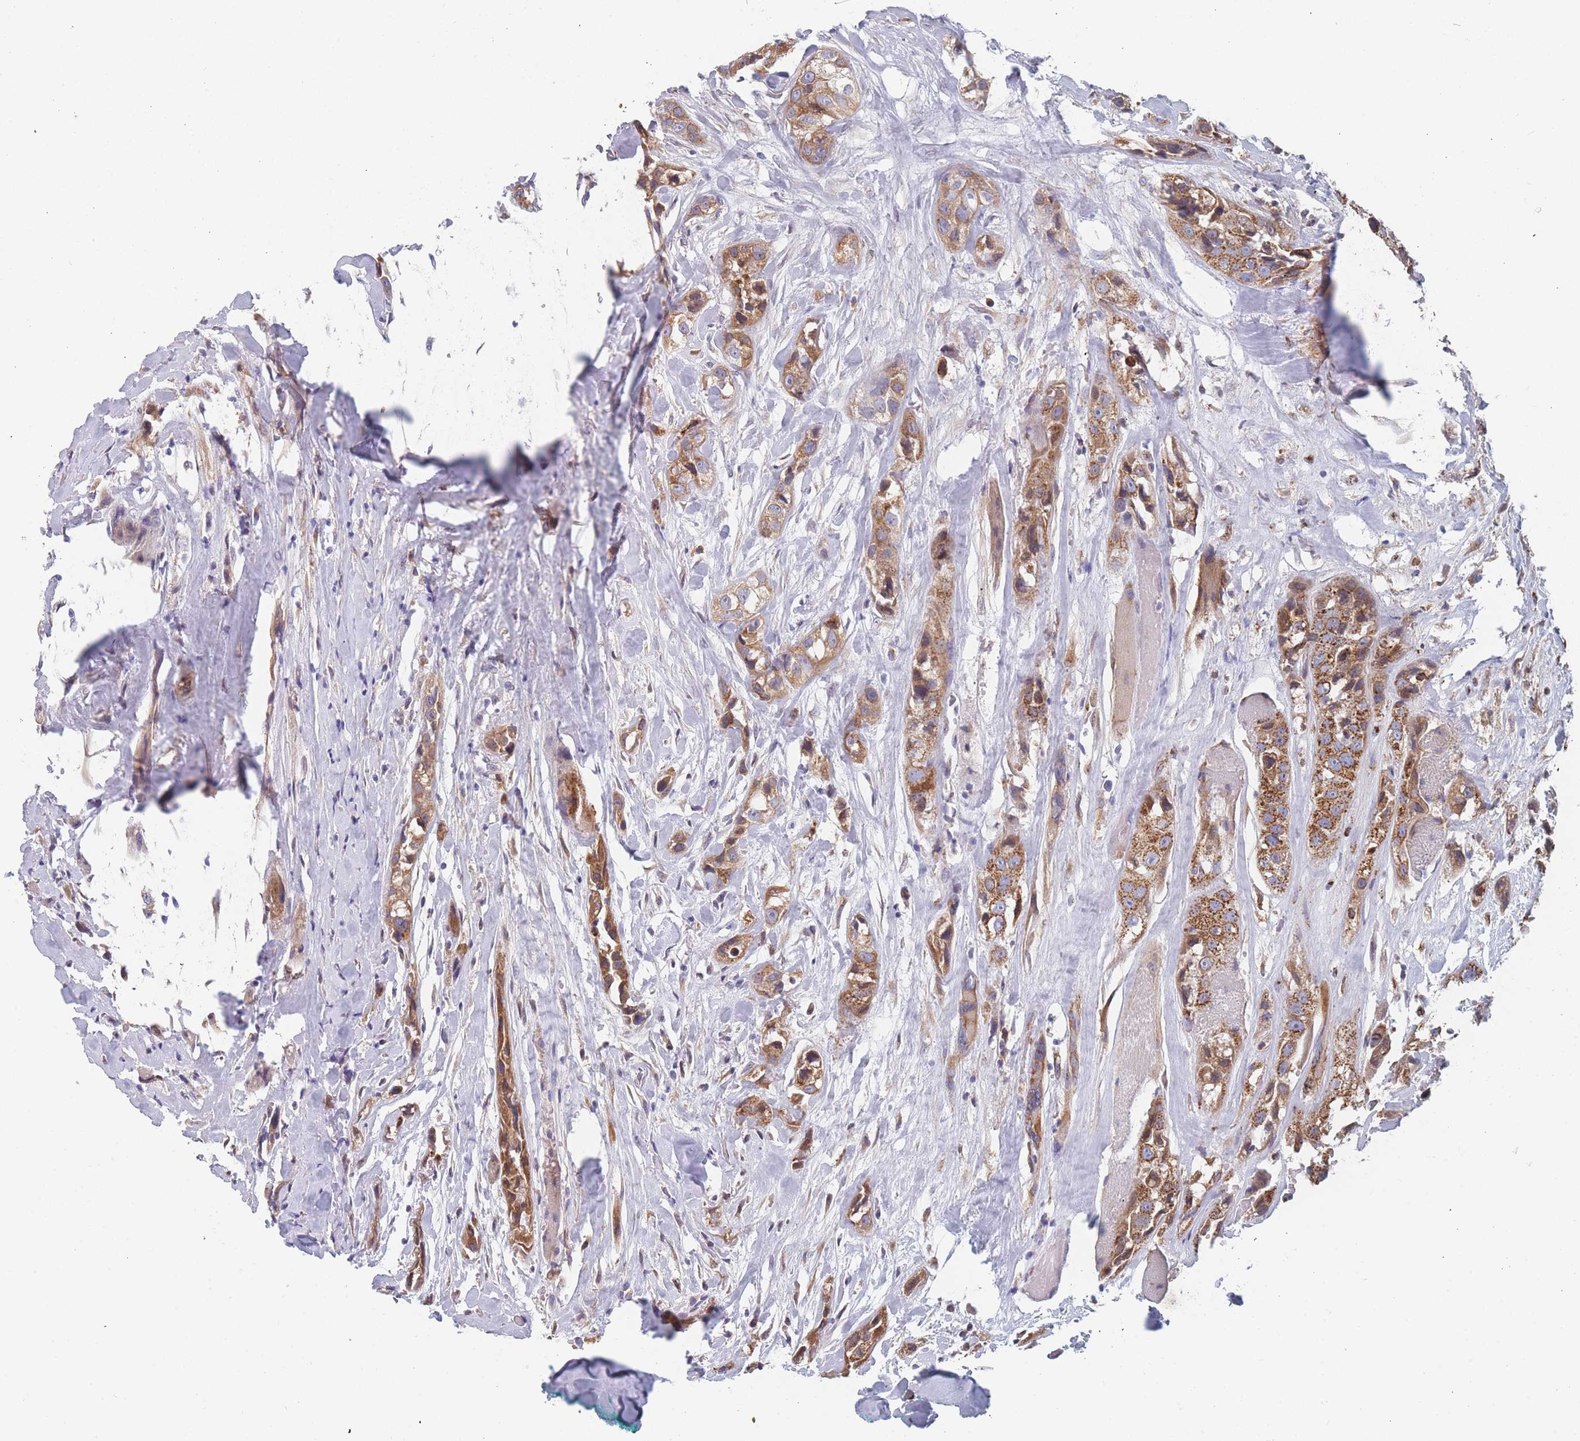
{"staining": {"intensity": "moderate", "quantity": ">75%", "location": "cytoplasmic/membranous"}, "tissue": "head and neck cancer", "cell_type": "Tumor cells", "image_type": "cancer", "snomed": [{"axis": "morphology", "description": "Normal tissue, NOS"}, {"axis": "morphology", "description": "Squamous cell carcinoma, NOS"}, {"axis": "topography", "description": "Skeletal muscle"}, {"axis": "topography", "description": "Head-Neck"}], "caption": "A high-resolution histopathology image shows IHC staining of squamous cell carcinoma (head and neck), which reveals moderate cytoplasmic/membranous positivity in about >75% of tumor cells.", "gene": "TMED10", "patient": {"sex": "male", "age": 51}}